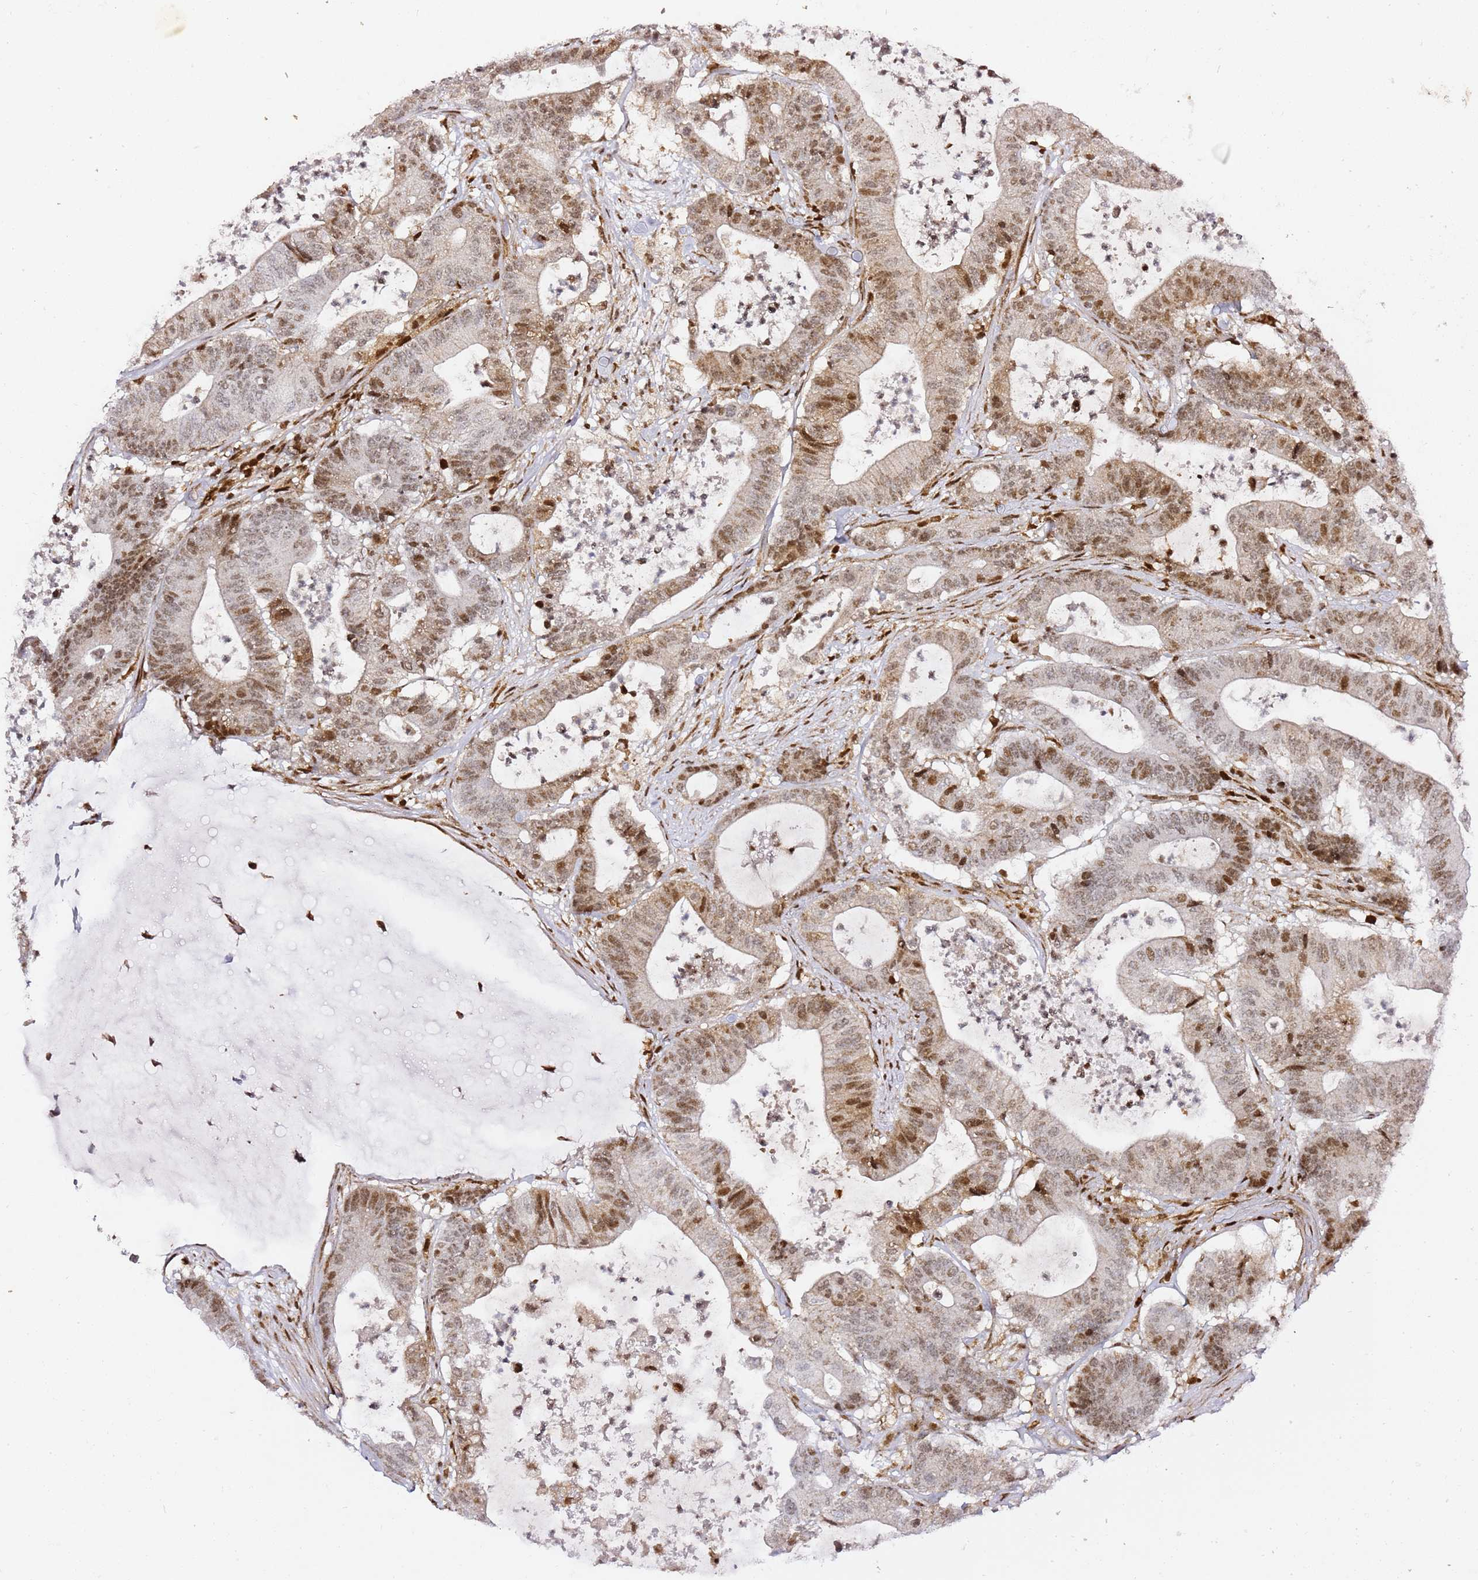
{"staining": {"intensity": "moderate", "quantity": ">75%", "location": "nuclear"}, "tissue": "colorectal cancer", "cell_type": "Tumor cells", "image_type": "cancer", "snomed": [{"axis": "morphology", "description": "Adenocarcinoma, NOS"}, {"axis": "topography", "description": "Colon"}], "caption": "A medium amount of moderate nuclear expression is present in approximately >75% of tumor cells in colorectal adenocarcinoma tissue.", "gene": "GBP2", "patient": {"sex": "female", "age": 84}}